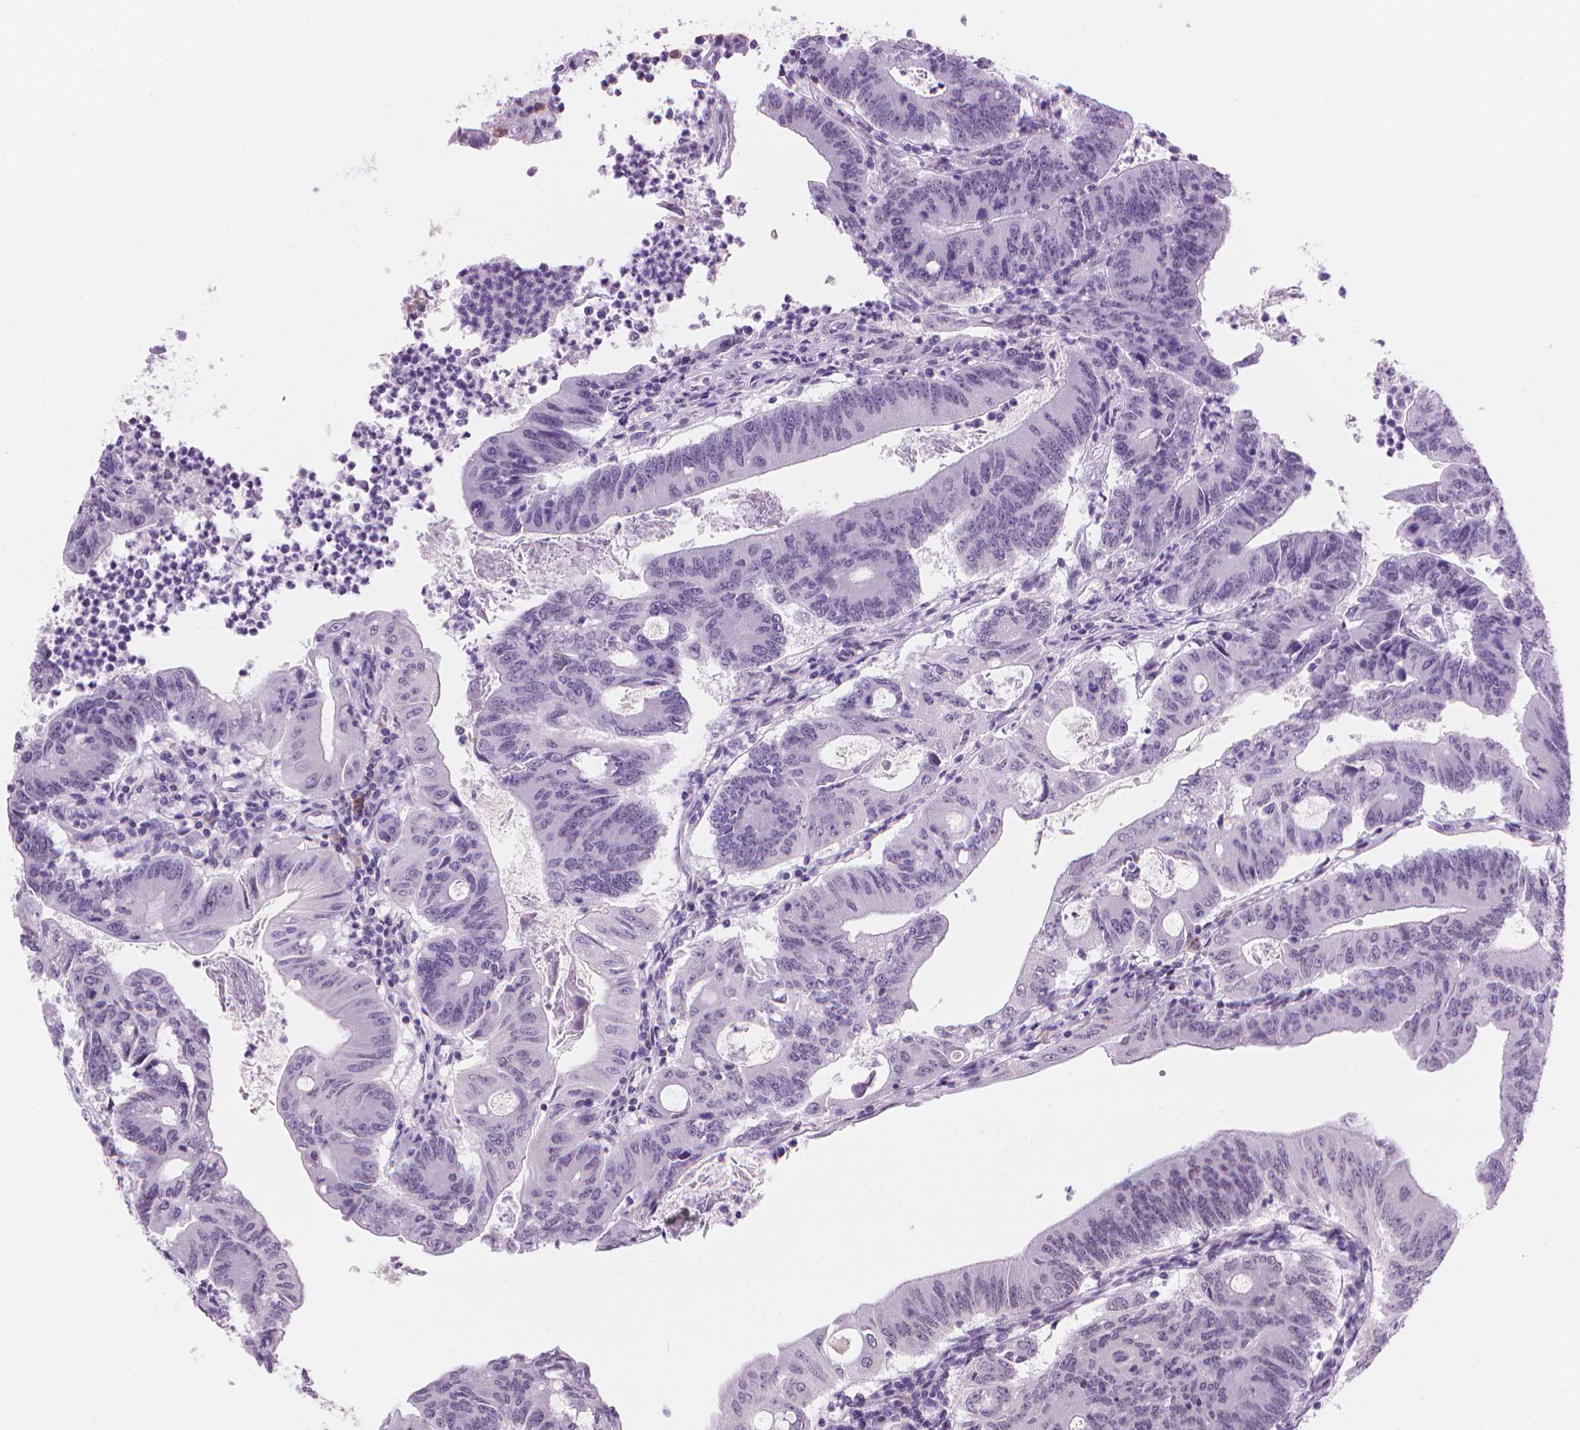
{"staining": {"intensity": "negative", "quantity": "none", "location": "none"}, "tissue": "colorectal cancer", "cell_type": "Tumor cells", "image_type": "cancer", "snomed": [{"axis": "morphology", "description": "Adenocarcinoma, NOS"}, {"axis": "topography", "description": "Colon"}], "caption": "High power microscopy micrograph of an immunohistochemistry (IHC) micrograph of colorectal cancer (adenocarcinoma), revealing no significant positivity in tumor cells. Brightfield microscopy of IHC stained with DAB (3,3'-diaminobenzidine) (brown) and hematoxylin (blue), captured at high magnification.", "gene": "TMEM184A", "patient": {"sex": "female", "age": 70}}